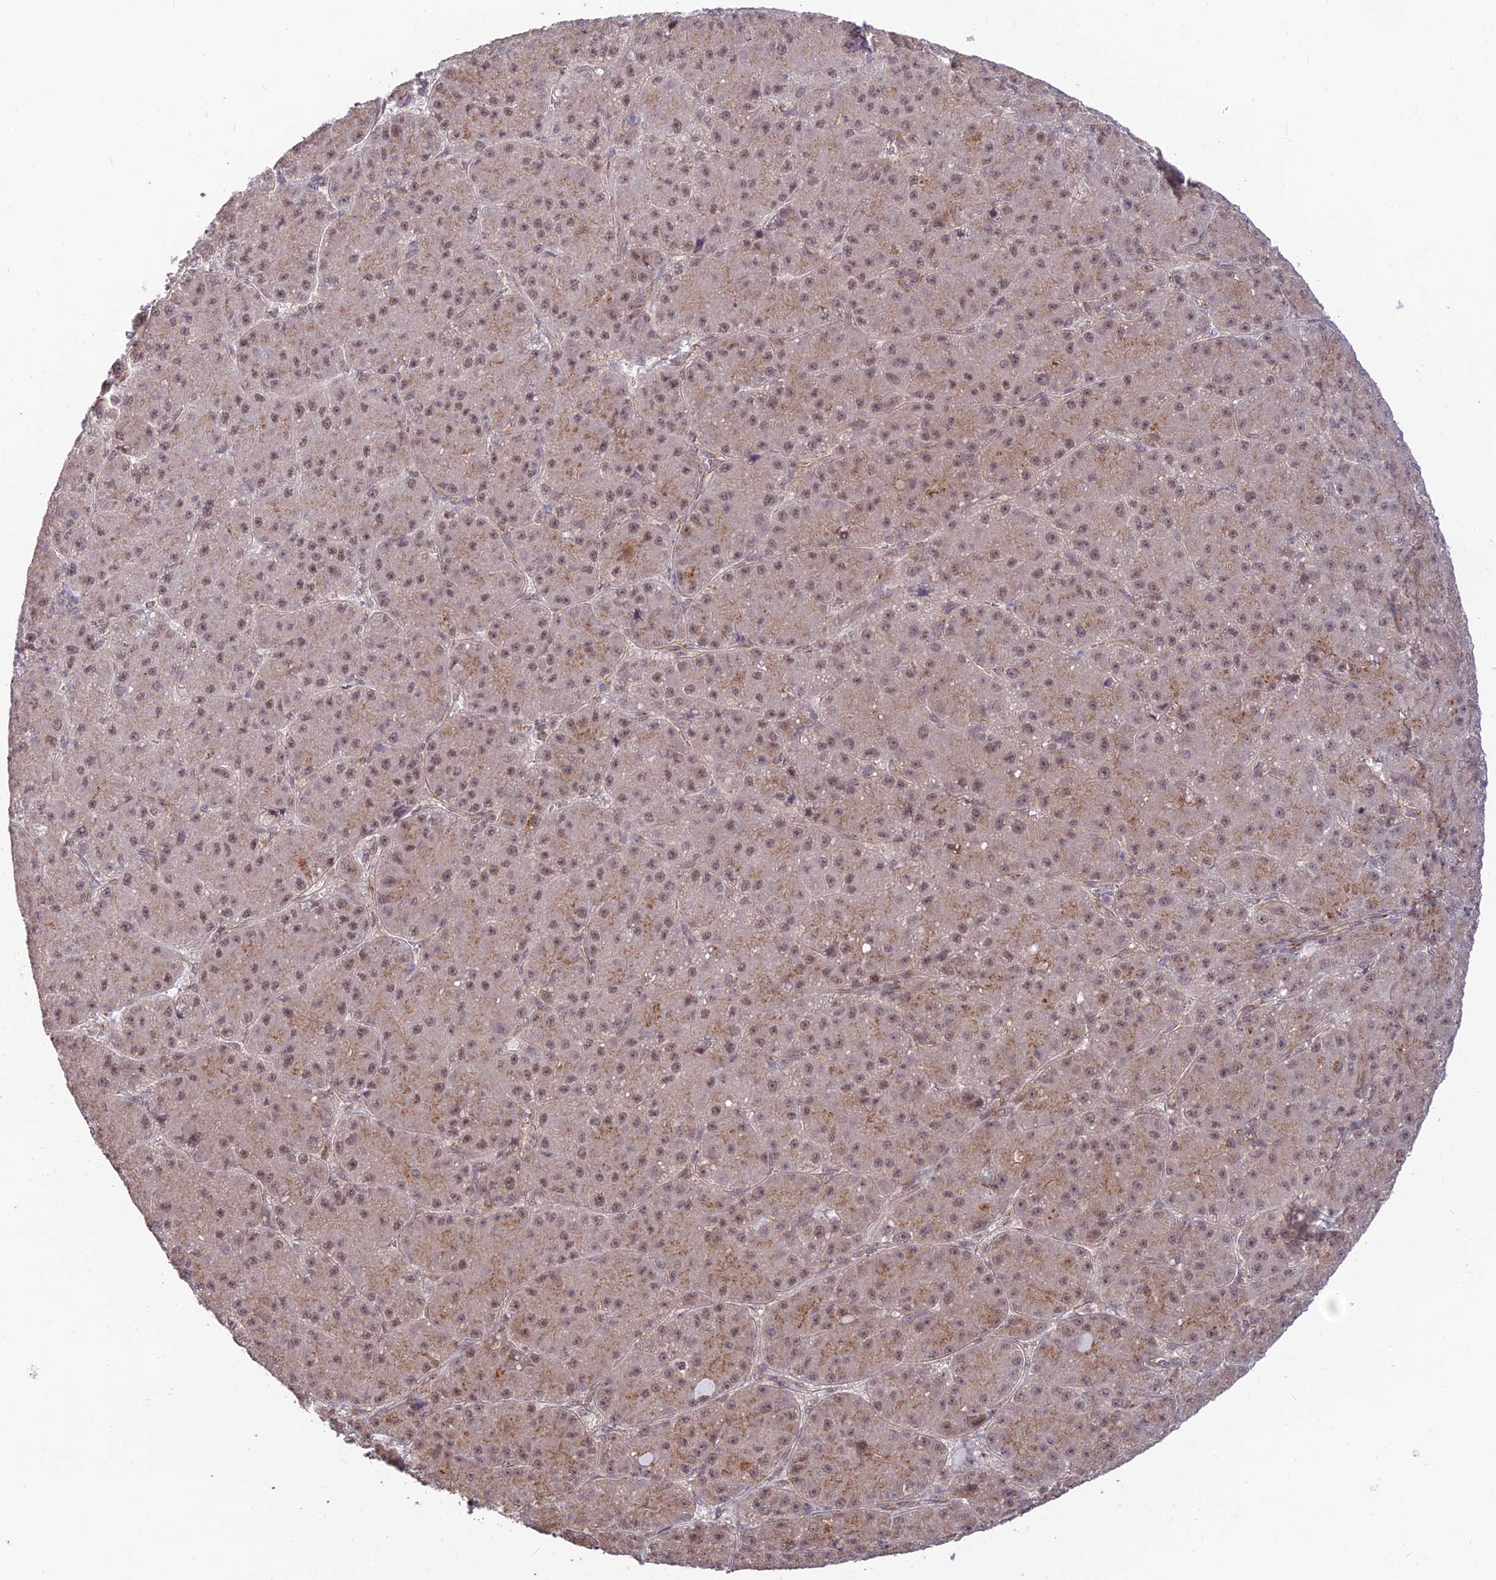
{"staining": {"intensity": "weak", "quantity": "25%-75%", "location": "cytoplasmic/membranous,nuclear"}, "tissue": "liver cancer", "cell_type": "Tumor cells", "image_type": "cancer", "snomed": [{"axis": "morphology", "description": "Carcinoma, Hepatocellular, NOS"}, {"axis": "topography", "description": "Liver"}], "caption": "The photomicrograph reveals a brown stain indicating the presence of a protein in the cytoplasmic/membranous and nuclear of tumor cells in liver cancer (hepatocellular carcinoma). The protein of interest is shown in brown color, while the nuclei are stained blue.", "gene": "GOLGA3", "patient": {"sex": "male", "age": 67}}